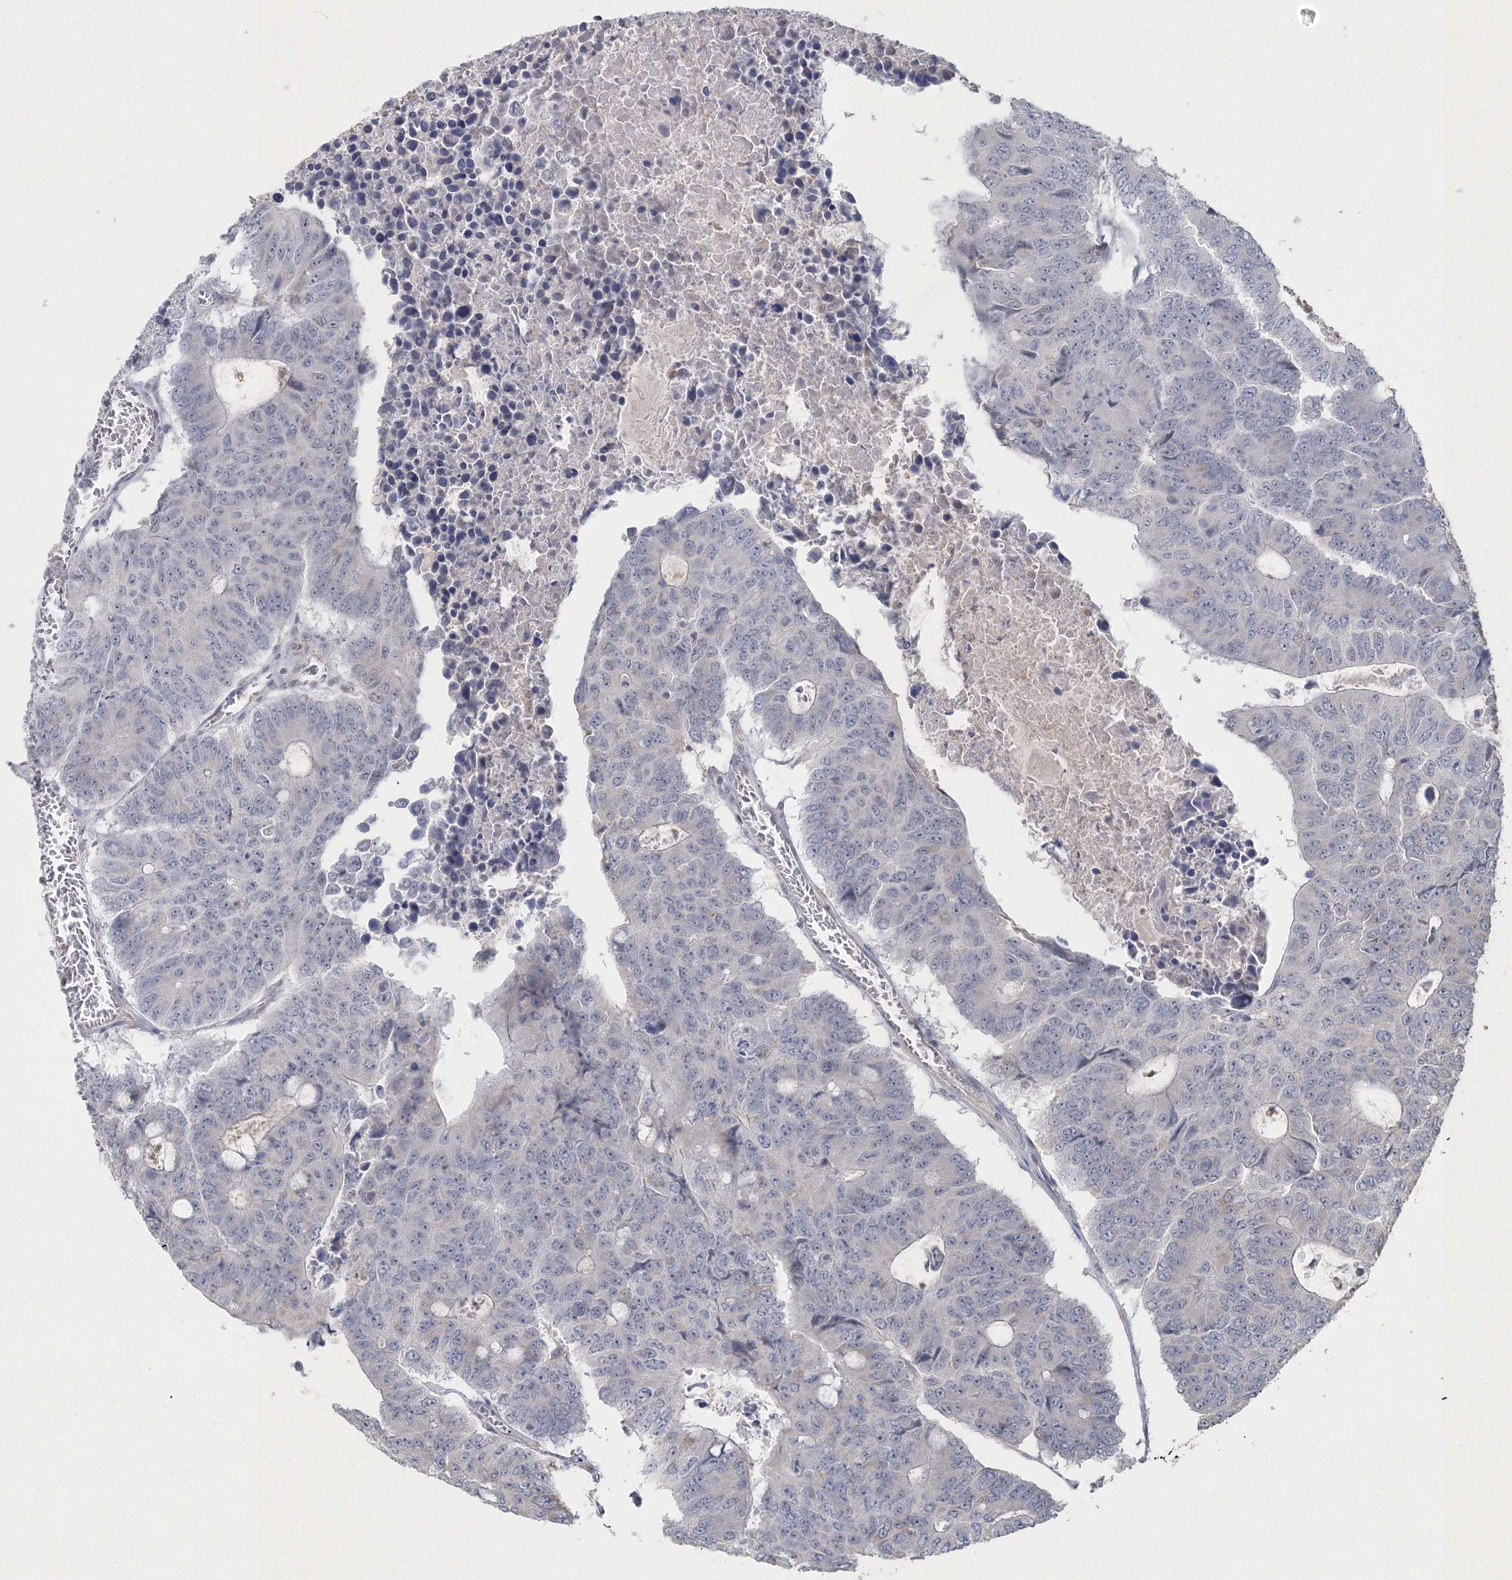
{"staining": {"intensity": "negative", "quantity": "none", "location": "none"}, "tissue": "colorectal cancer", "cell_type": "Tumor cells", "image_type": "cancer", "snomed": [{"axis": "morphology", "description": "Adenocarcinoma, NOS"}, {"axis": "topography", "description": "Colon"}], "caption": "Image shows no significant protein expression in tumor cells of colorectal cancer. (DAB (3,3'-diaminobenzidine) IHC visualized using brightfield microscopy, high magnification).", "gene": "UIMC1", "patient": {"sex": "male", "age": 87}}